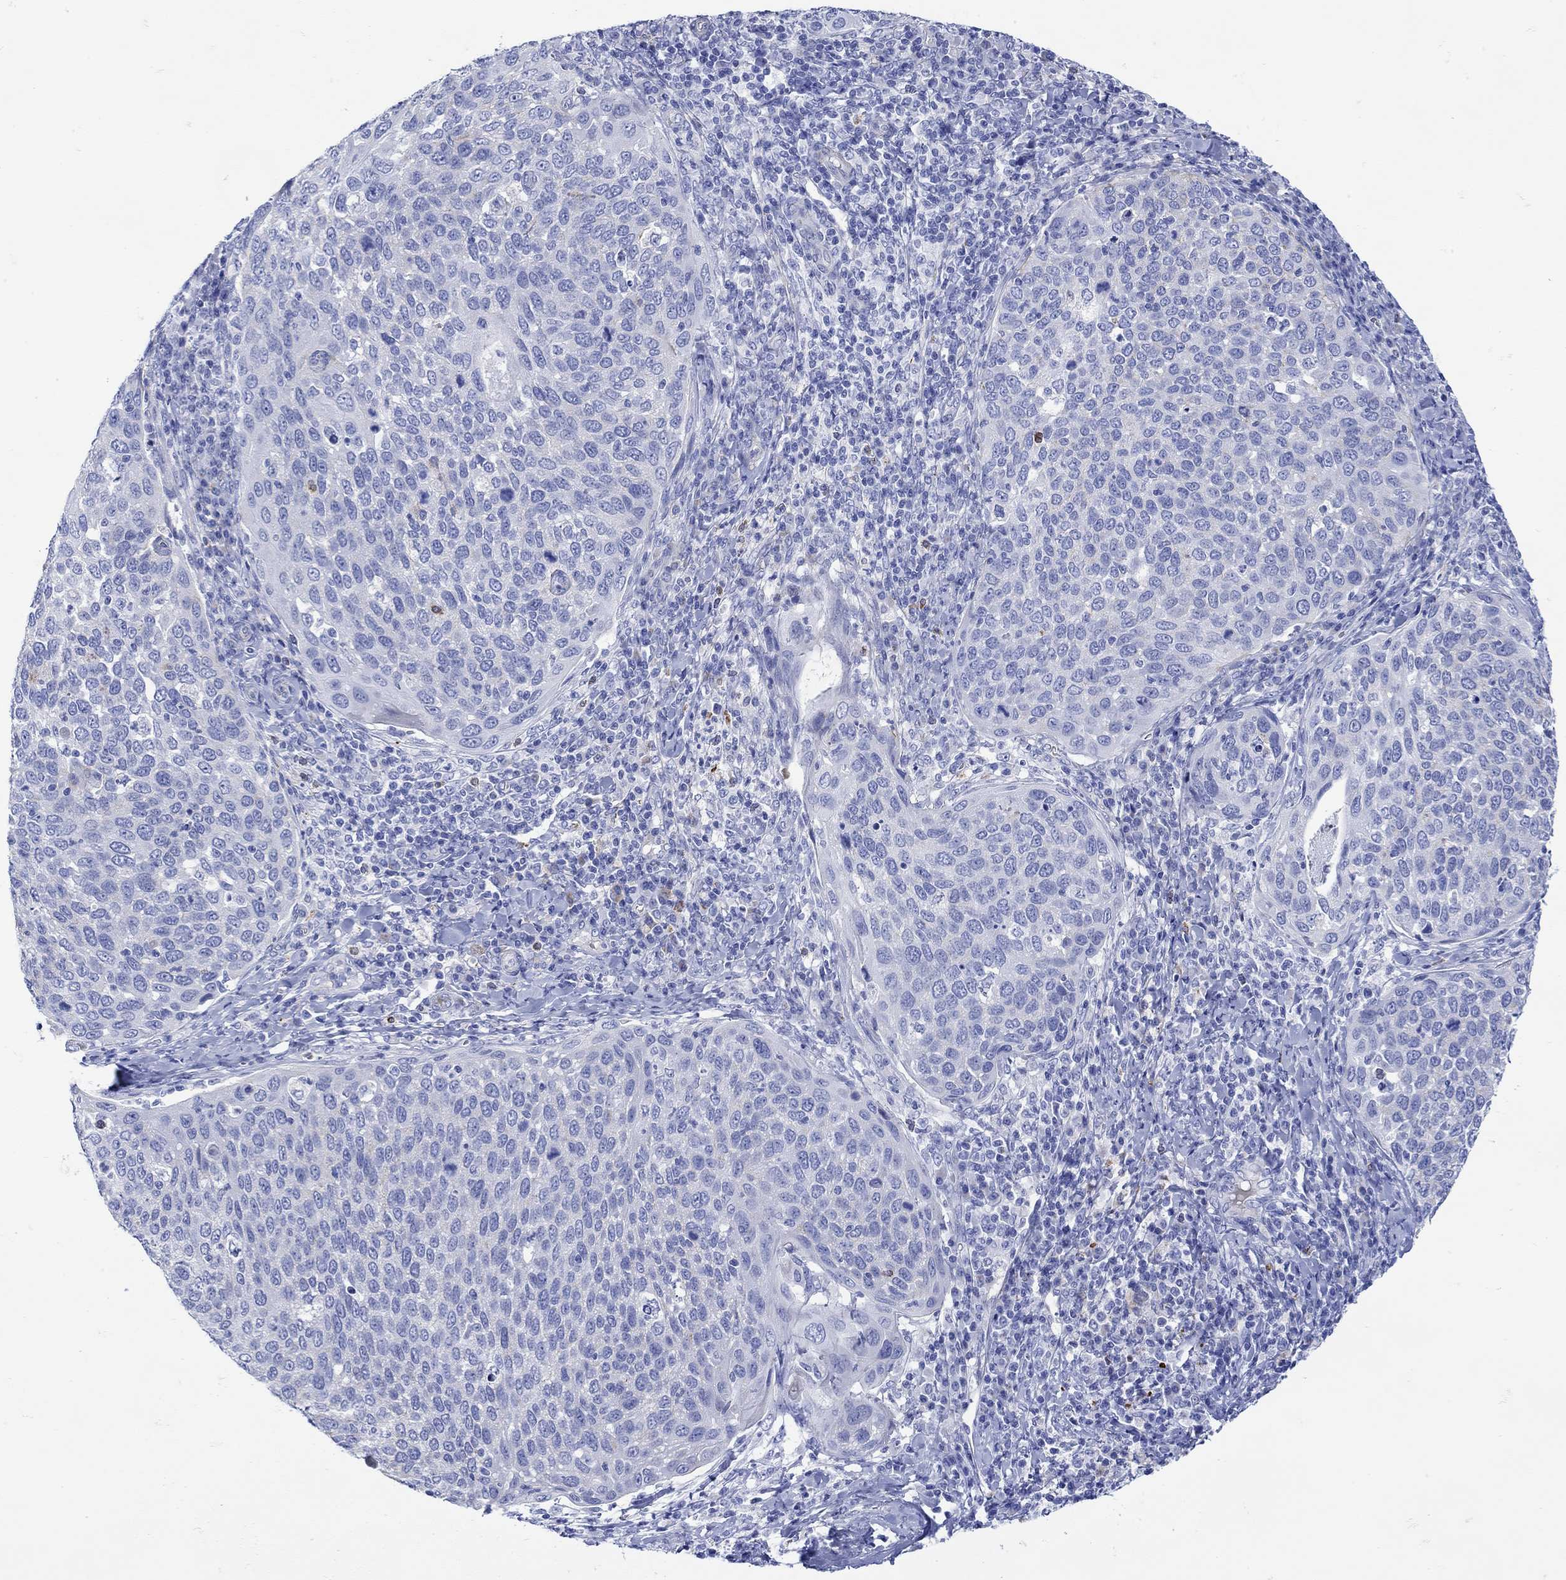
{"staining": {"intensity": "negative", "quantity": "none", "location": "none"}, "tissue": "cervical cancer", "cell_type": "Tumor cells", "image_type": "cancer", "snomed": [{"axis": "morphology", "description": "Squamous cell carcinoma, NOS"}, {"axis": "topography", "description": "Cervix"}], "caption": "This image is of cervical cancer (squamous cell carcinoma) stained with immunohistochemistry (IHC) to label a protein in brown with the nuclei are counter-stained blue. There is no staining in tumor cells.", "gene": "ANKMY1", "patient": {"sex": "female", "age": 54}}